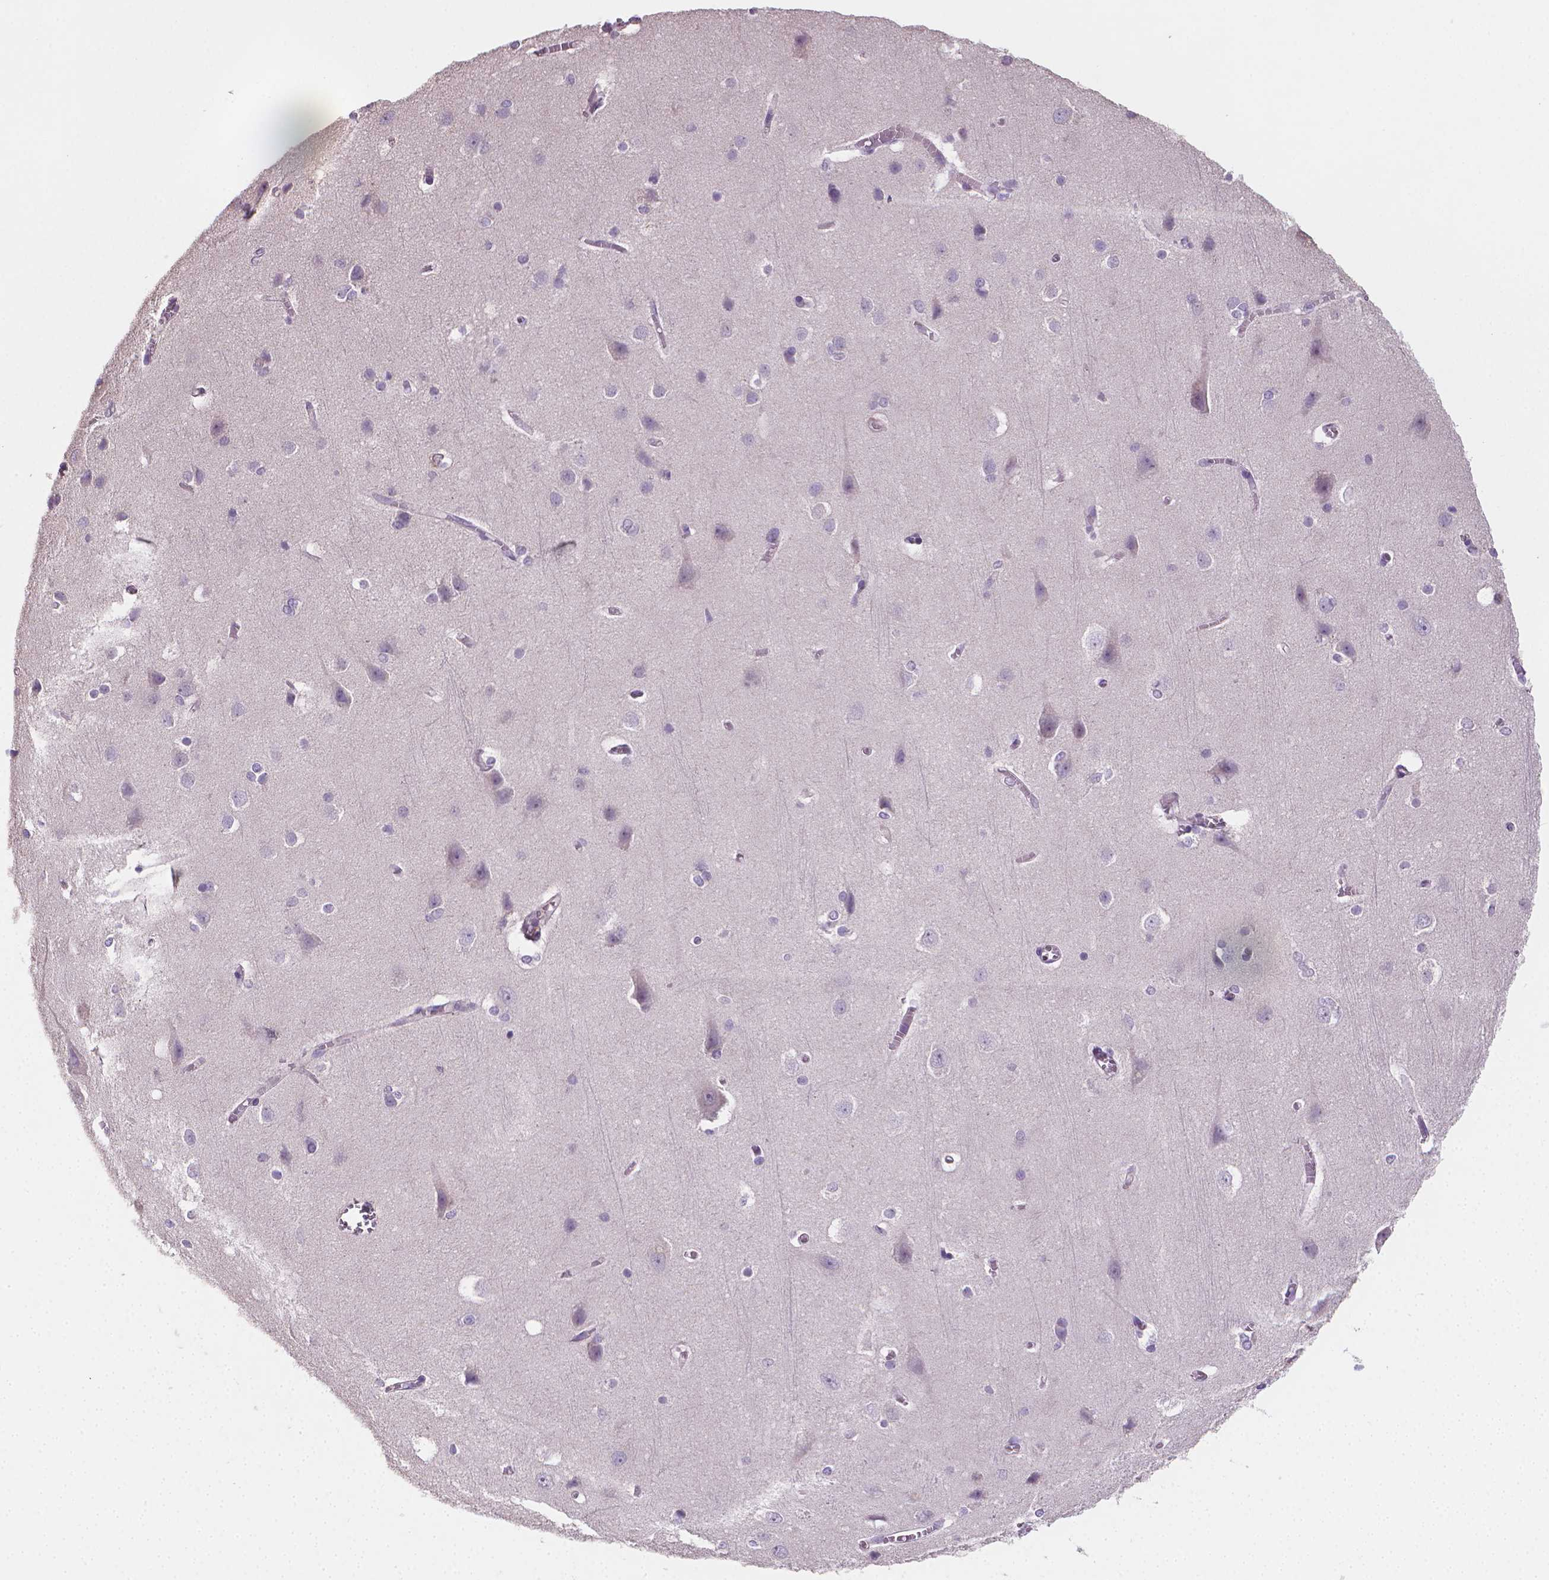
{"staining": {"intensity": "negative", "quantity": "none", "location": "none"}, "tissue": "cerebral cortex", "cell_type": "Endothelial cells", "image_type": "normal", "snomed": [{"axis": "morphology", "description": "Normal tissue, NOS"}, {"axis": "topography", "description": "Cerebral cortex"}], "caption": "High magnification brightfield microscopy of benign cerebral cortex stained with DAB (3,3'-diaminobenzidine) (brown) and counterstained with hematoxylin (blue): endothelial cells show no significant staining. The staining was performed using DAB (3,3'-diaminobenzidine) to visualize the protein expression in brown, while the nuclei were stained in blue with hematoxylin (Magnification: 20x).", "gene": "CATIP", "patient": {"sex": "male", "age": 37}}